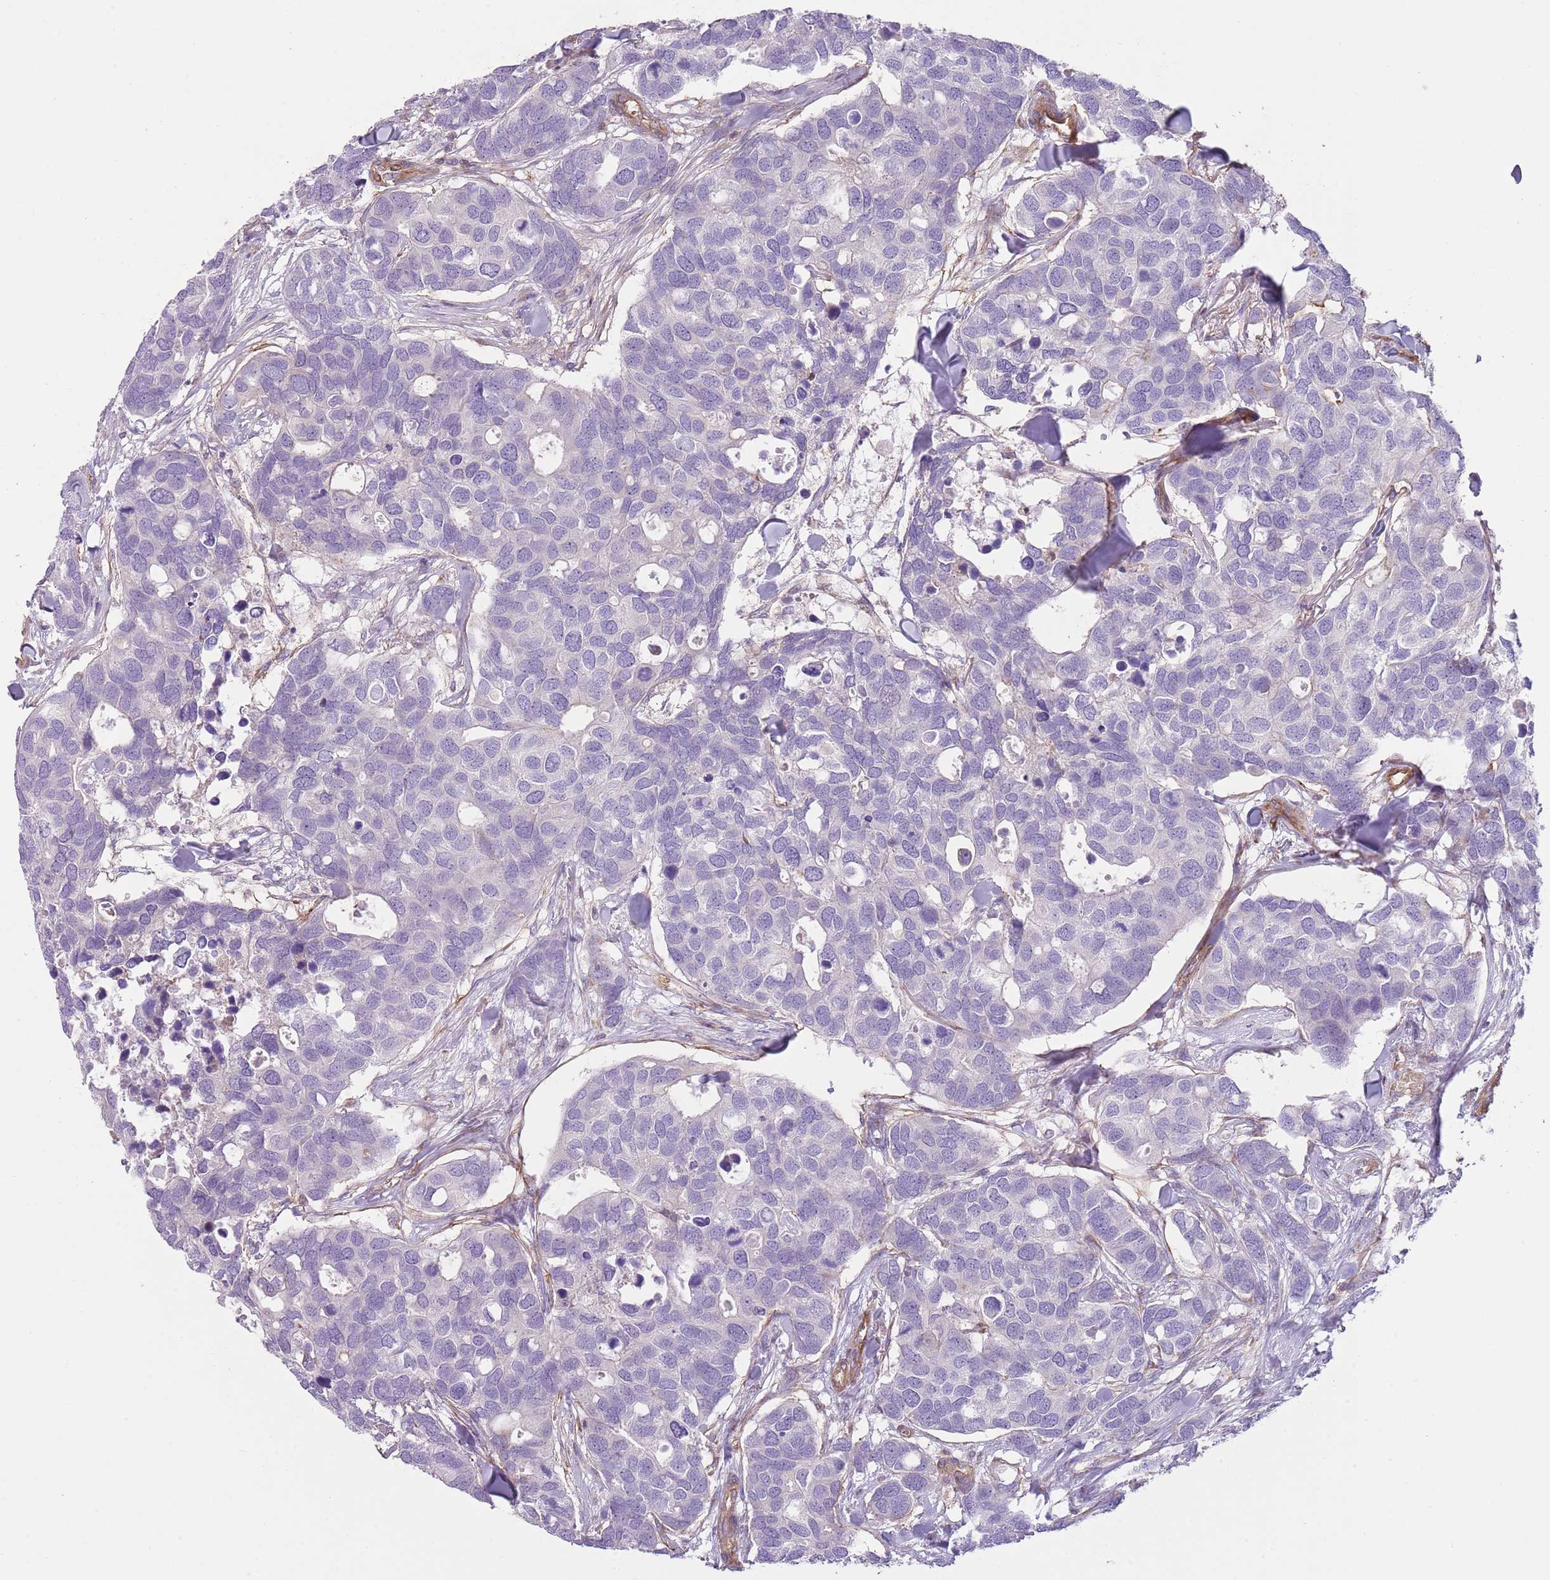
{"staining": {"intensity": "negative", "quantity": "none", "location": "none"}, "tissue": "breast cancer", "cell_type": "Tumor cells", "image_type": "cancer", "snomed": [{"axis": "morphology", "description": "Duct carcinoma"}, {"axis": "topography", "description": "Breast"}], "caption": "Tumor cells are negative for brown protein staining in breast cancer (intraductal carcinoma).", "gene": "GNAI3", "patient": {"sex": "female", "age": 83}}